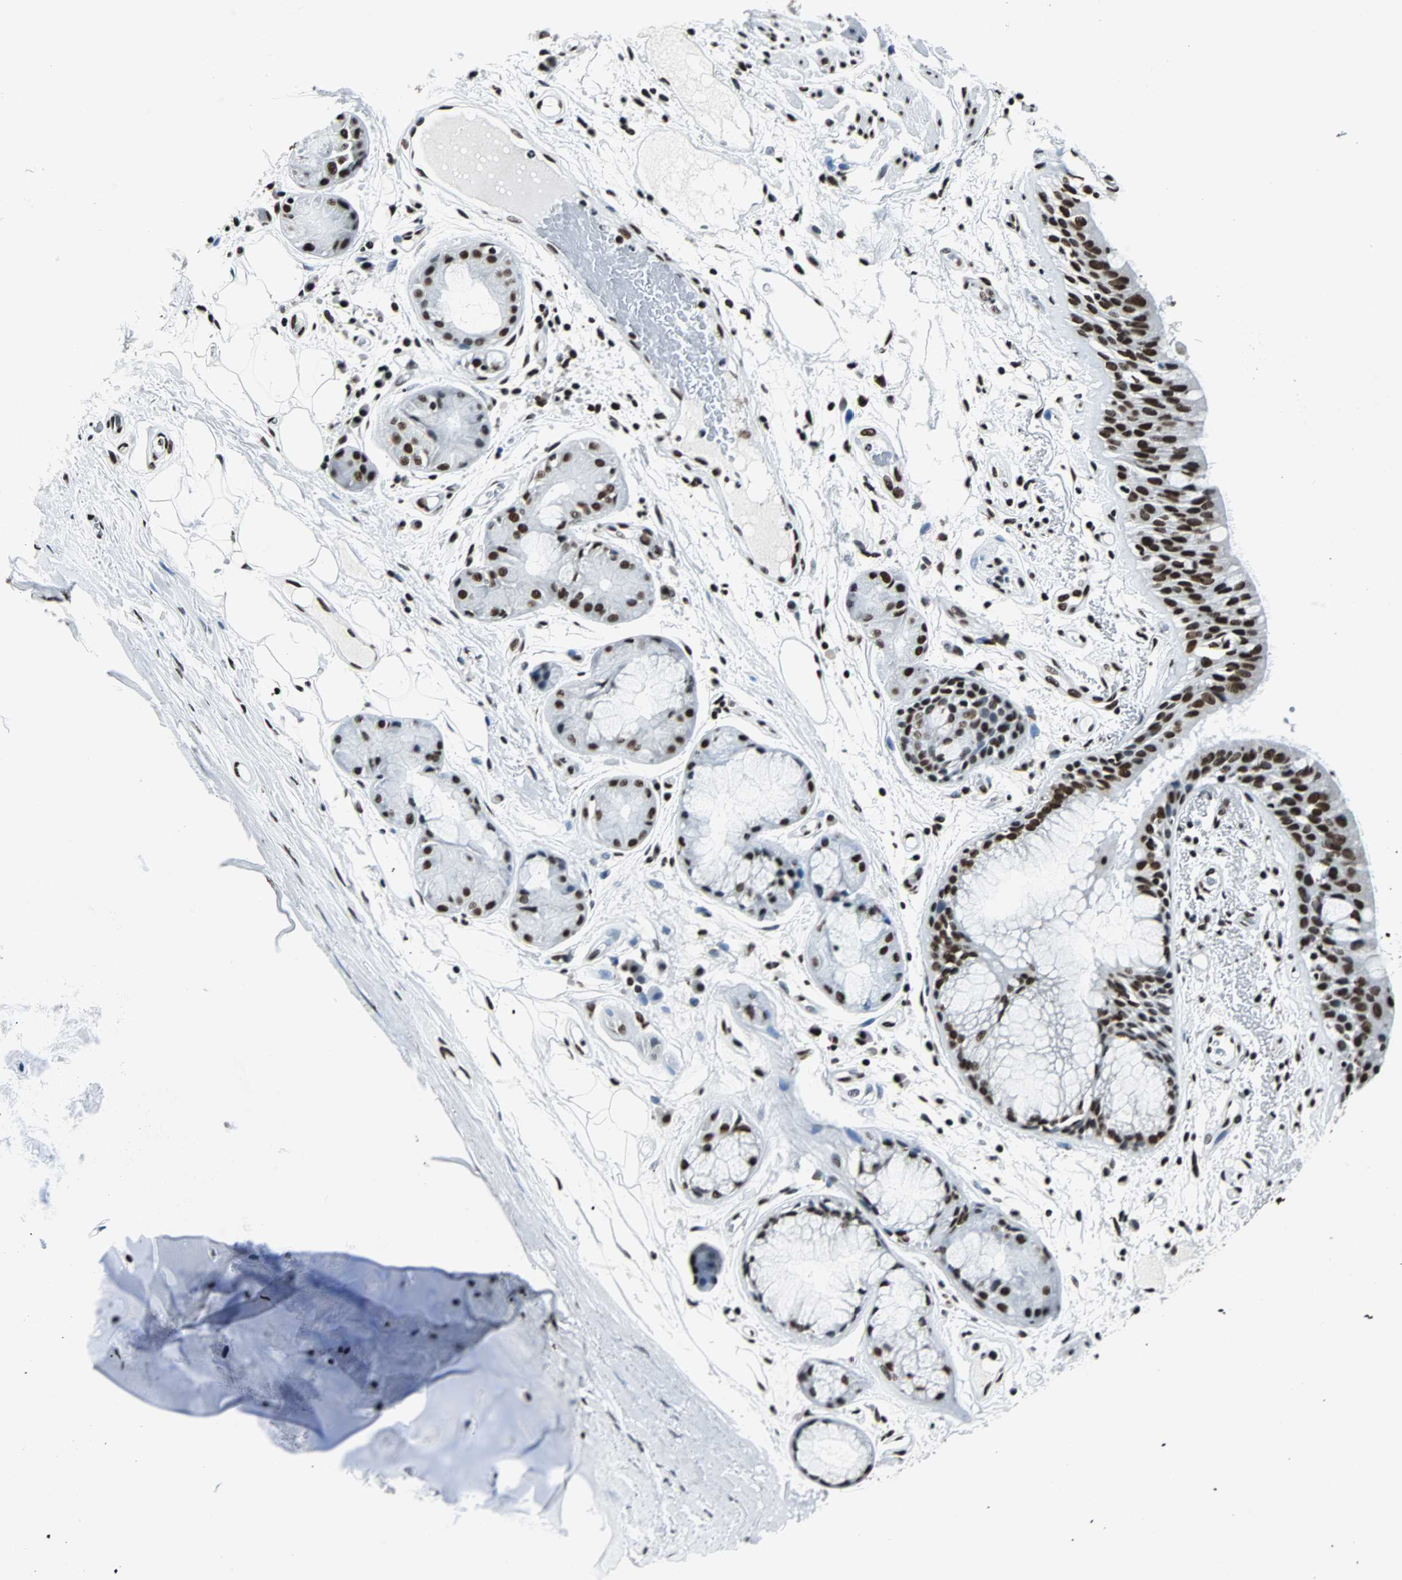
{"staining": {"intensity": "strong", "quantity": ">75%", "location": "nuclear"}, "tissue": "bronchus", "cell_type": "Respiratory epithelial cells", "image_type": "normal", "snomed": [{"axis": "morphology", "description": "Normal tissue, NOS"}, {"axis": "topography", "description": "Bronchus"}], "caption": "Immunohistochemistry staining of unremarkable bronchus, which demonstrates high levels of strong nuclear staining in approximately >75% of respiratory epithelial cells indicating strong nuclear protein staining. The staining was performed using DAB (brown) for protein detection and nuclei were counterstained in hematoxylin (blue).", "gene": "FUBP1", "patient": {"sex": "male", "age": 66}}